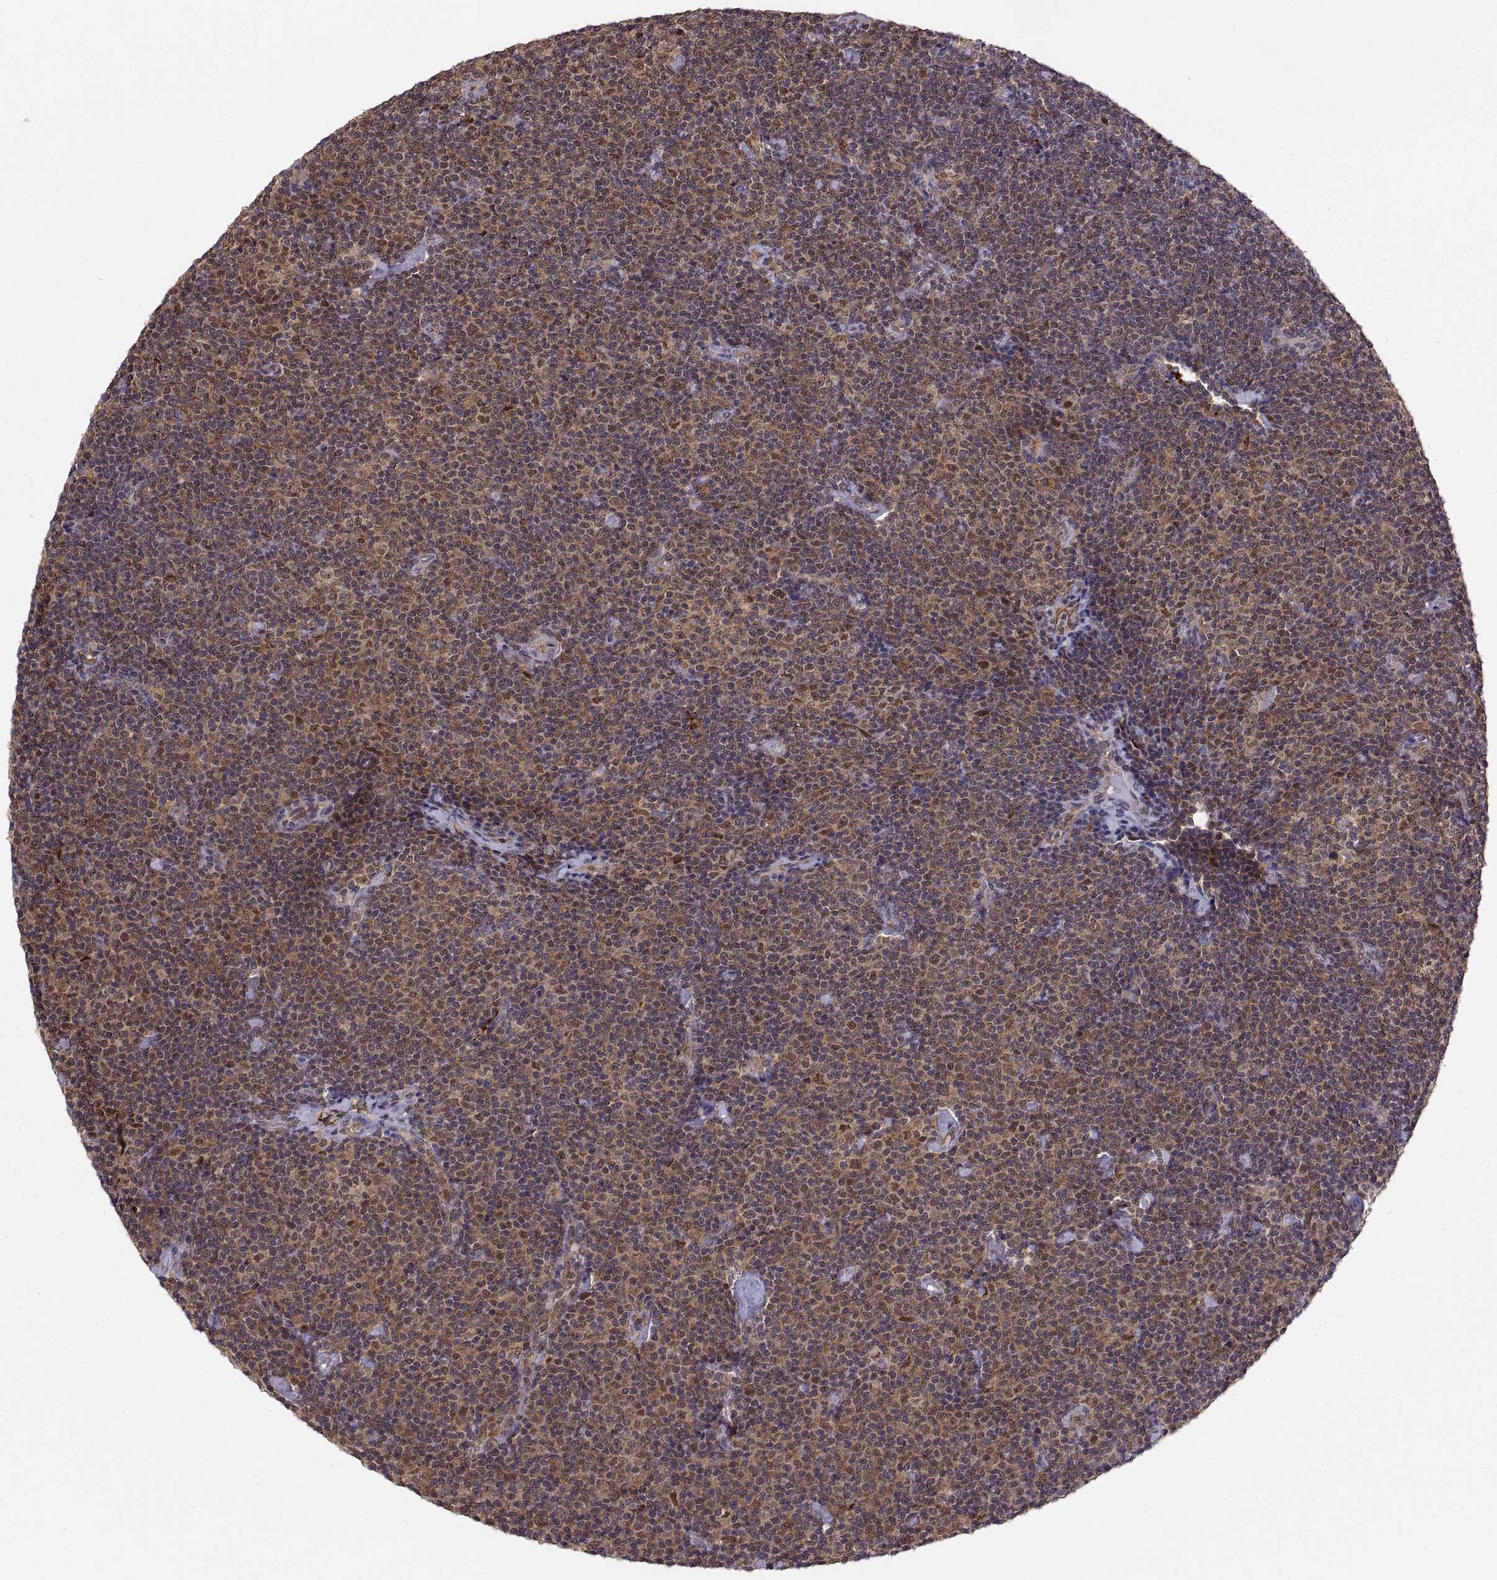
{"staining": {"intensity": "moderate", "quantity": ">75%", "location": "cytoplasmic/membranous"}, "tissue": "lymphoma", "cell_type": "Tumor cells", "image_type": "cancer", "snomed": [{"axis": "morphology", "description": "Malignant lymphoma, non-Hodgkin's type, Low grade"}, {"axis": "topography", "description": "Lymph node"}], "caption": "Immunohistochemical staining of lymphoma exhibits medium levels of moderate cytoplasmic/membranous positivity in about >75% of tumor cells.", "gene": "PSMC2", "patient": {"sex": "male", "age": 81}}